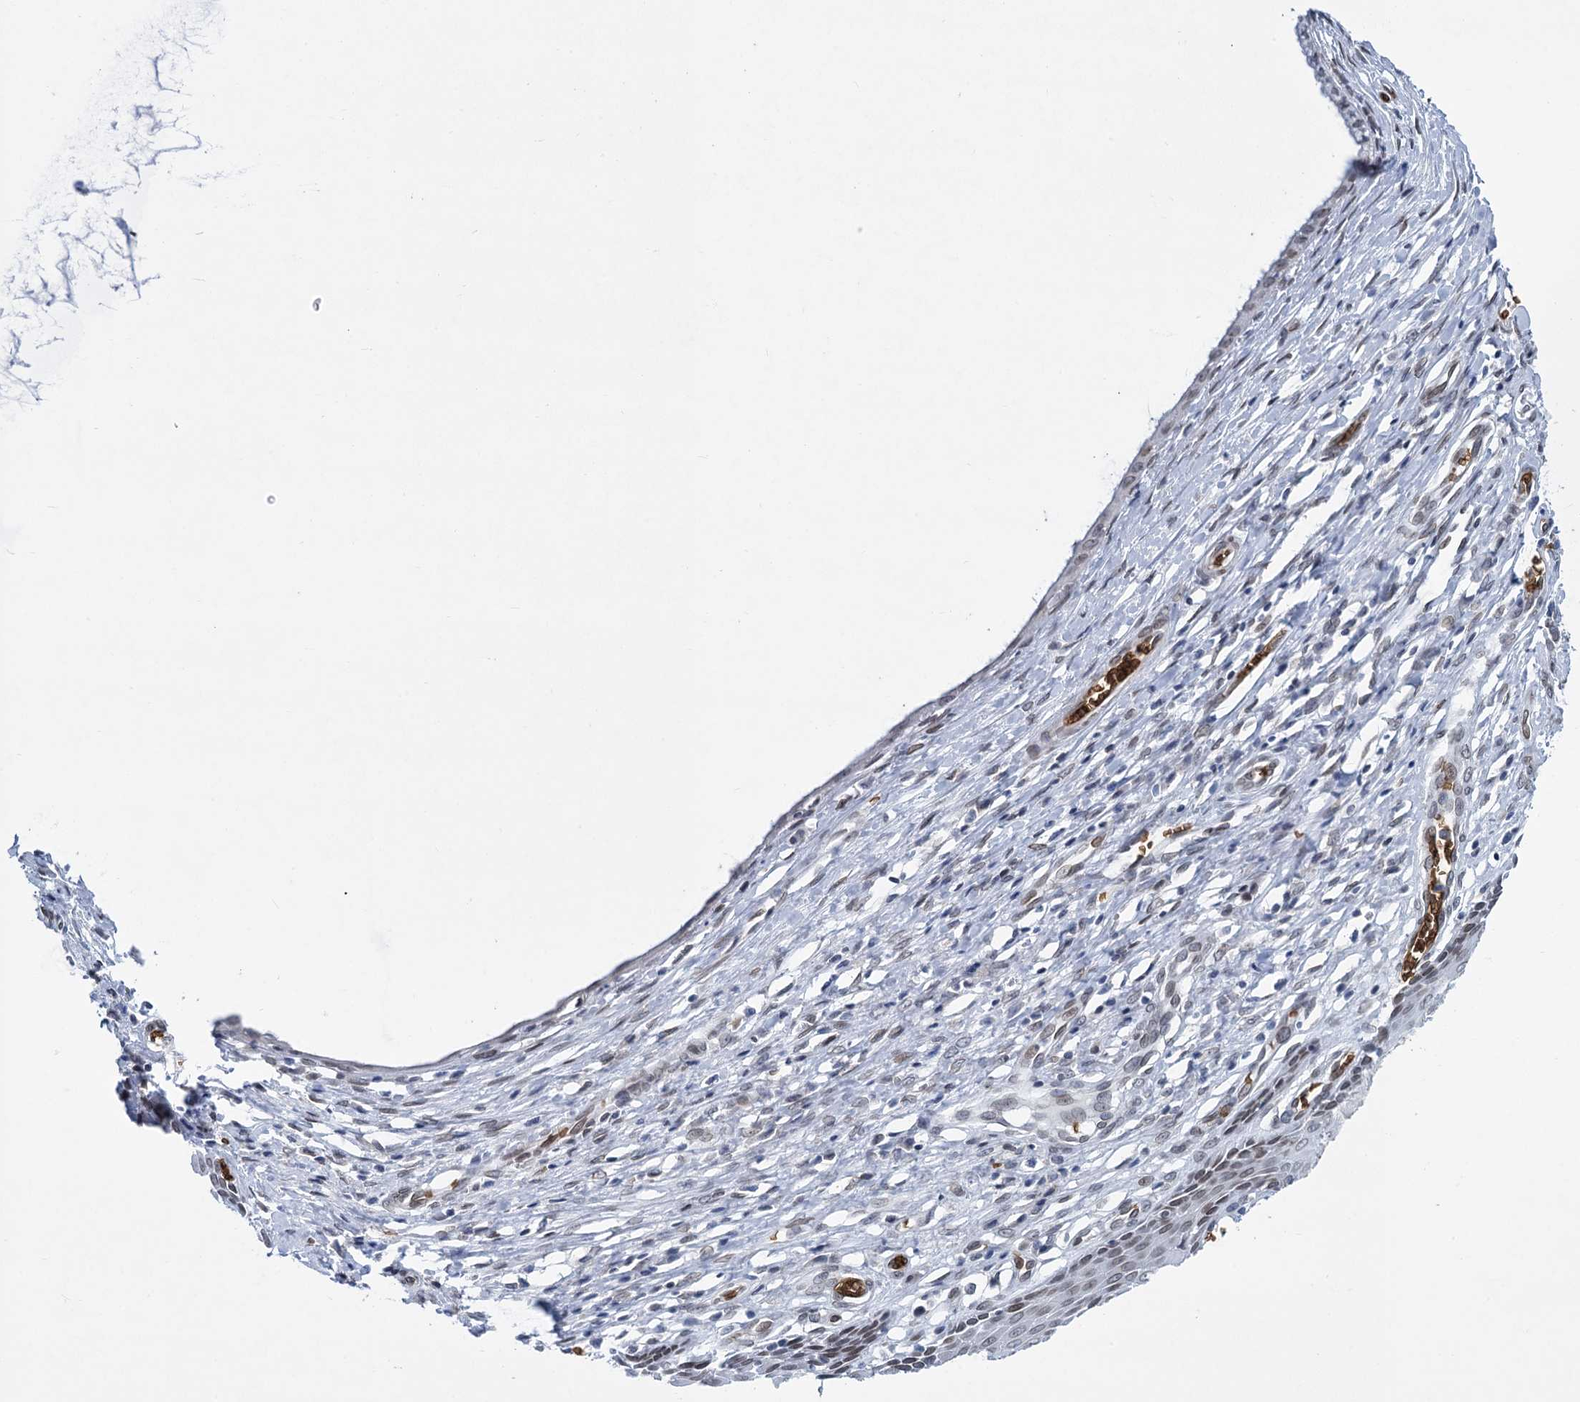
{"staining": {"intensity": "weak", "quantity": "25%-75%", "location": "nuclear"}, "tissue": "cervix", "cell_type": "Glandular cells", "image_type": "normal", "snomed": [{"axis": "morphology", "description": "Normal tissue, NOS"}, {"axis": "topography", "description": "Cervix"}], "caption": "Immunohistochemical staining of normal human cervix exhibits weak nuclear protein expression in about 25%-75% of glandular cells.", "gene": "PRSS35", "patient": {"sex": "female", "age": 55}}